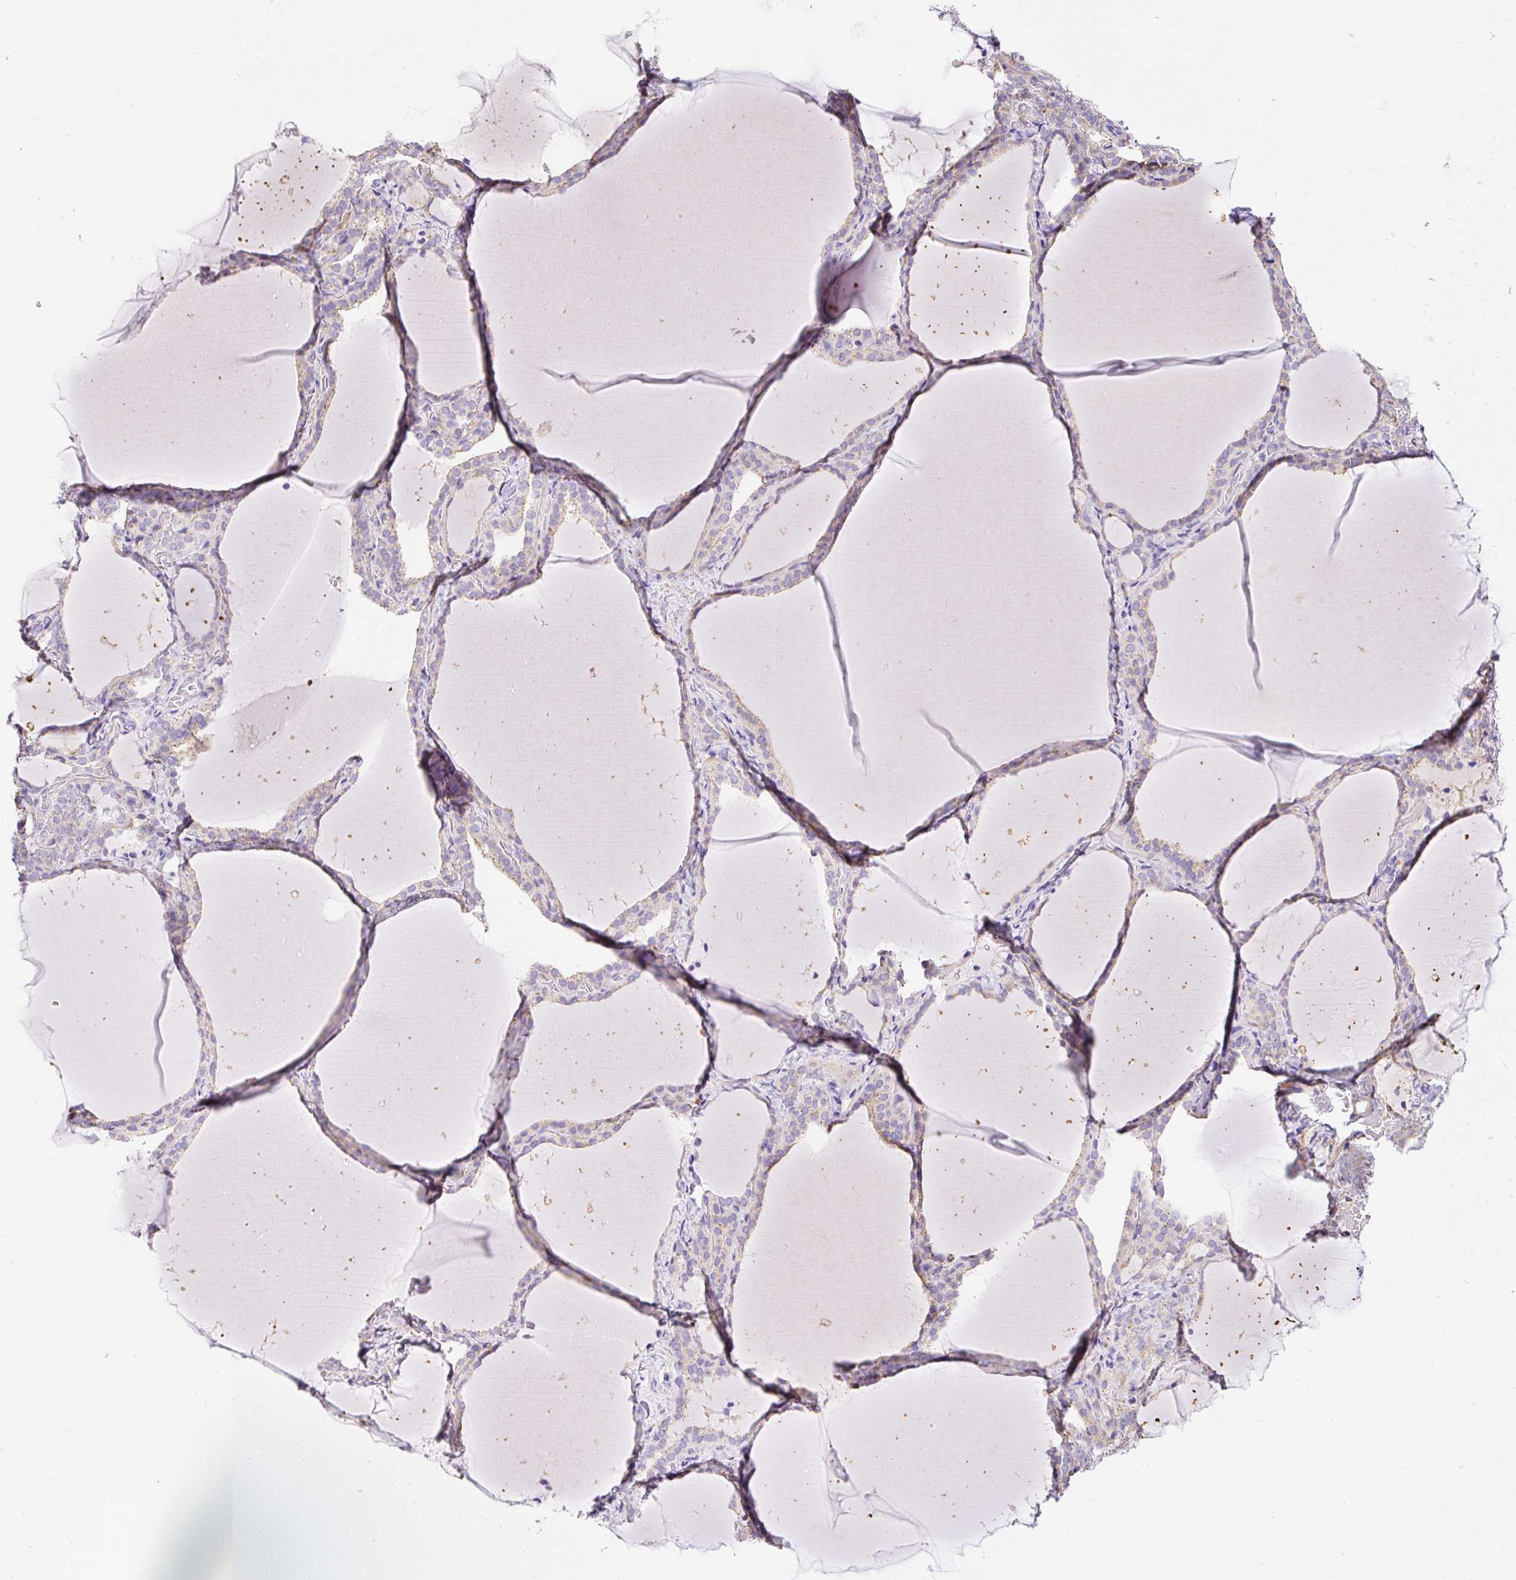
{"staining": {"intensity": "weak", "quantity": "25%-75%", "location": "cytoplasmic/membranous"}, "tissue": "thyroid gland", "cell_type": "Glandular cells", "image_type": "normal", "snomed": [{"axis": "morphology", "description": "Normal tissue, NOS"}, {"axis": "topography", "description": "Thyroid gland"}], "caption": "The photomicrograph reveals a brown stain indicating the presence of a protein in the cytoplasmic/membranous of glandular cells in thyroid gland. Using DAB (3,3'-diaminobenzidine) (brown) and hematoxylin (blue) stains, captured at high magnification using brightfield microscopy.", "gene": "CFAP47", "patient": {"sex": "female", "age": 22}}